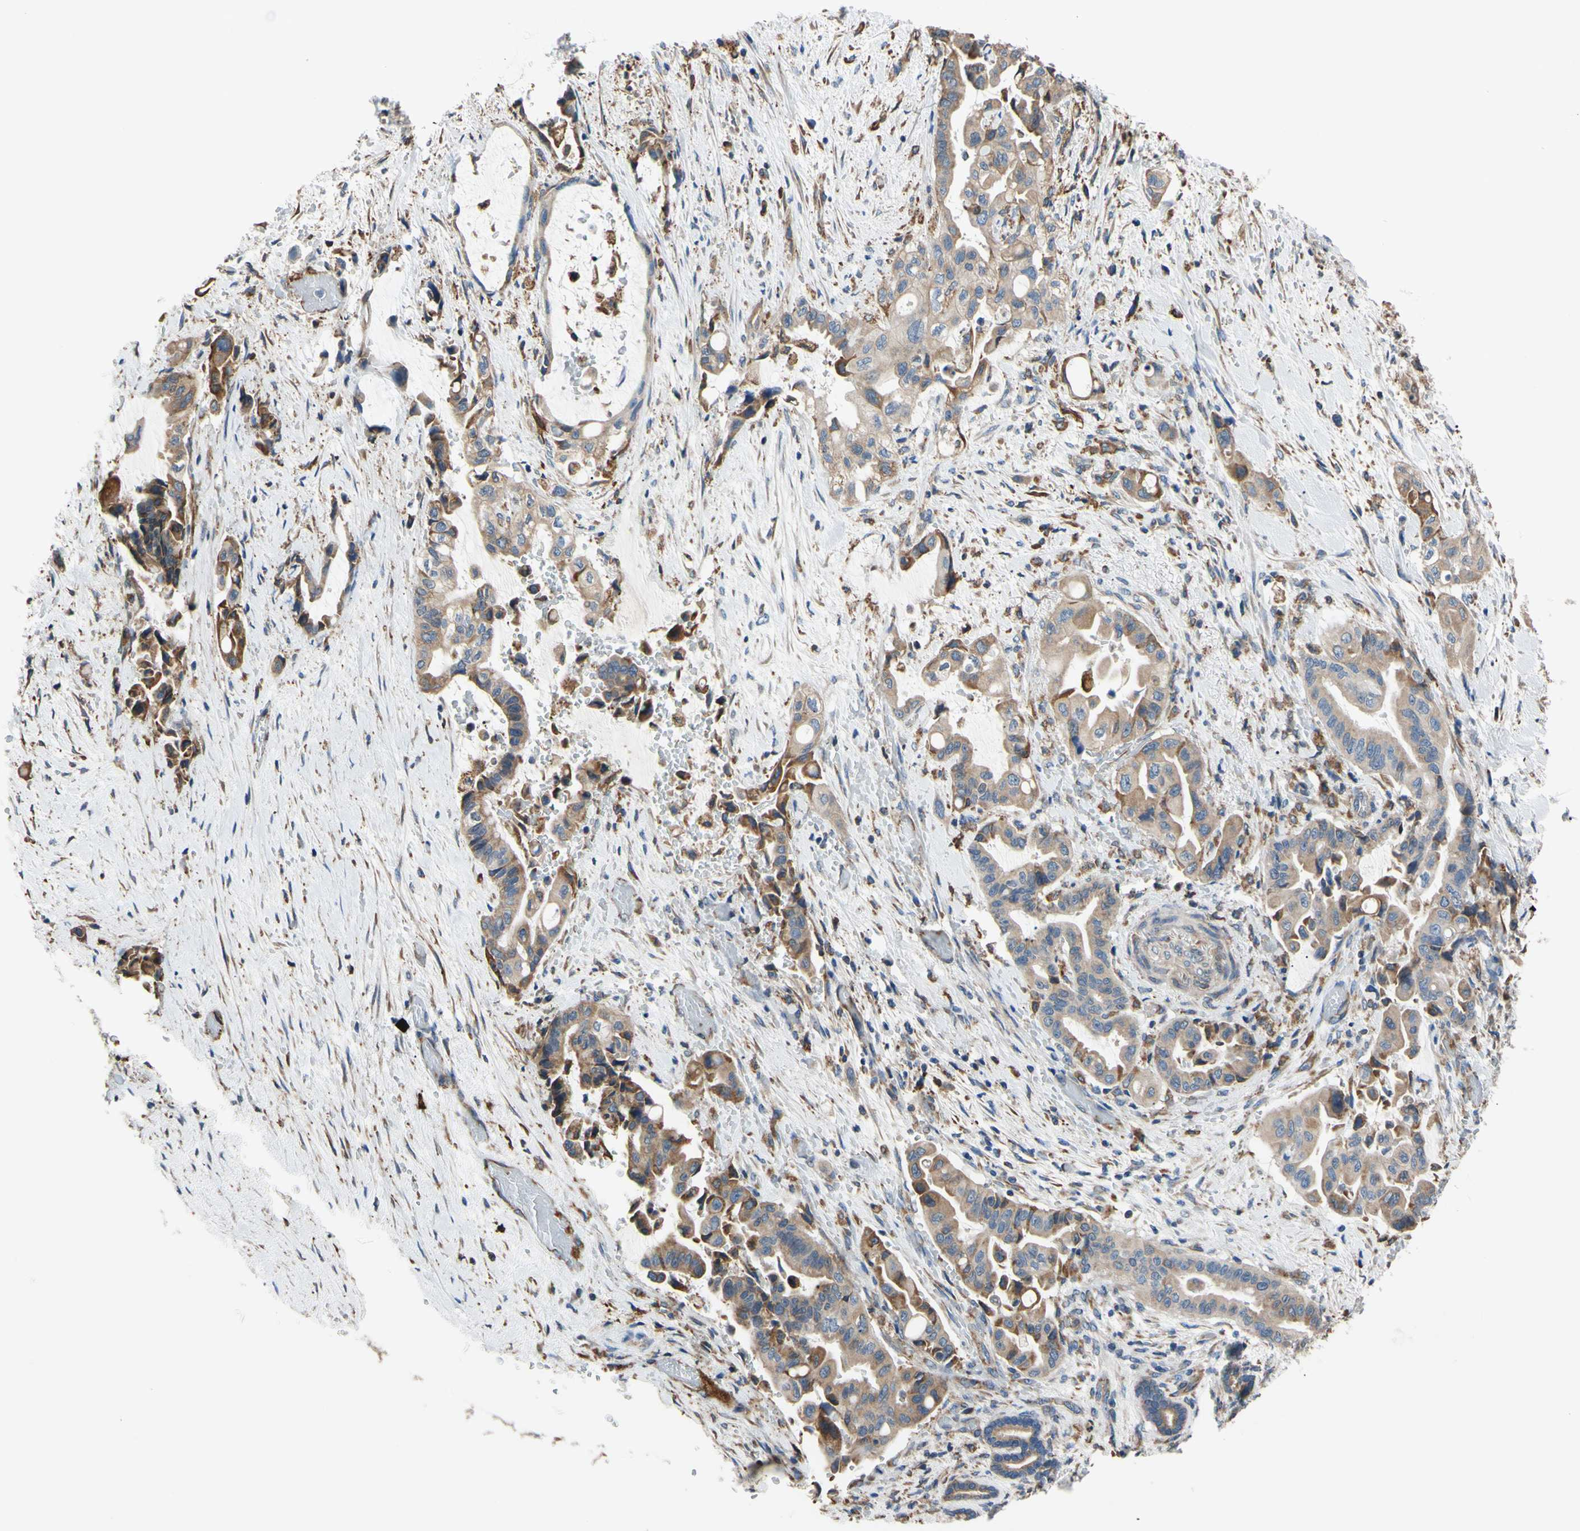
{"staining": {"intensity": "moderate", "quantity": ">75%", "location": "cytoplasmic/membranous"}, "tissue": "liver cancer", "cell_type": "Tumor cells", "image_type": "cancer", "snomed": [{"axis": "morphology", "description": "Cholangiocarcinoma"}, {"axis": "topography", "description": "Liver"}], "caption": "Tumor cells display moderate cytoplasmic/membranous expression in approximately >75% of cells in liver cholangiocarcinoma.", "gene": "BMF", "patient": {"sex": "female", "age": 61}}